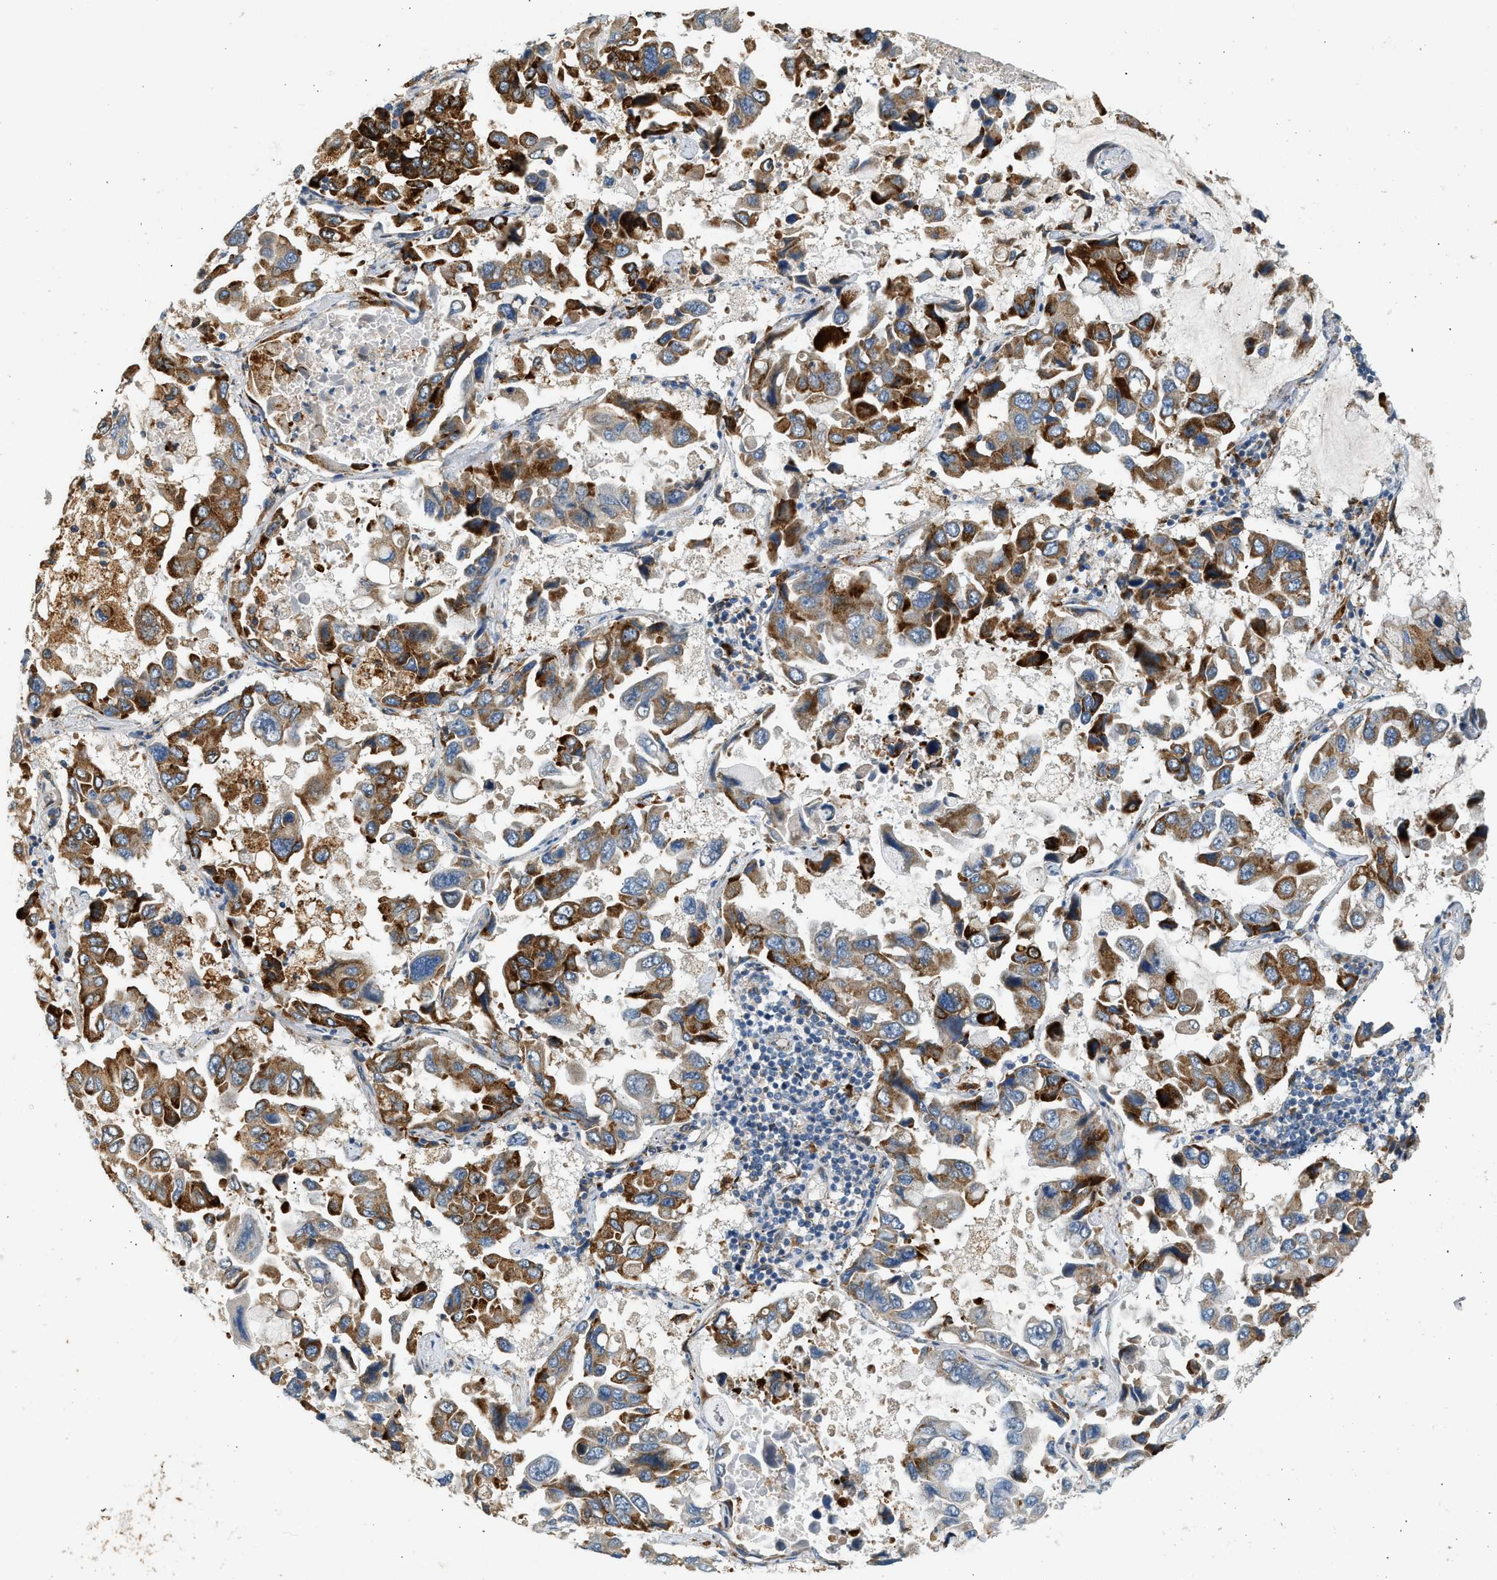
{"staining": {"intensity": "moderate", "quantity": ">75%", "location": "cytoplasmic/membranous"}, "tissue": "lung cancer", "cell_type": "Tumor cells", "image_type": "cancer", "snomed": [{"axis": "morphology", "description": "Adenocarcinoma, NOS"}, {"axis": "topography", "description": "Lung"}], "caption": "This micrograph shows immunohistochemistry staining of adenocarcinoma (lung), with medium moderate cytoplasmic/membranous positivity in about >75% of tumor cells.", "gene": "CTSB", "patient": {"sex": "male", "age": 64}}